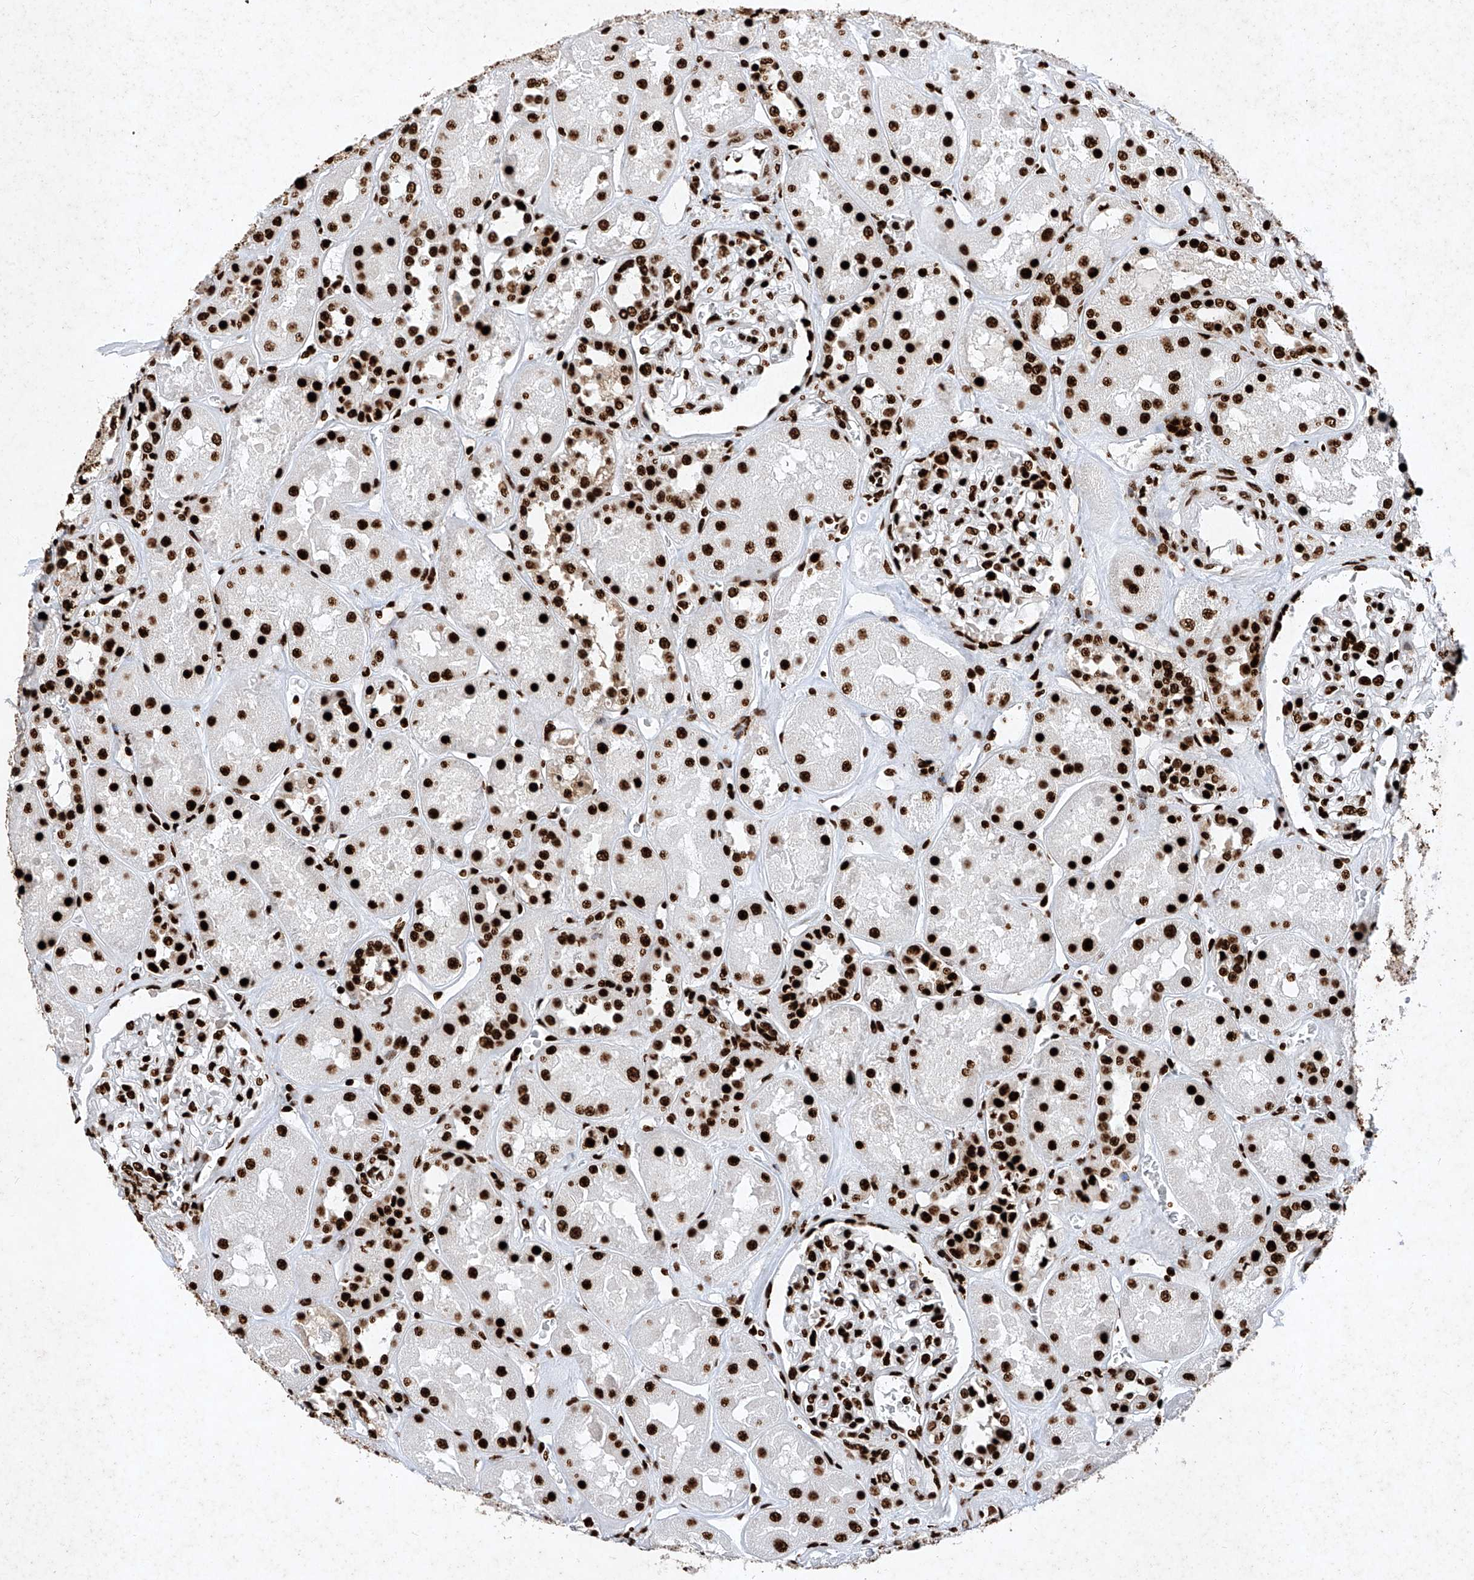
{"staining": {"intensity": "strong", "quantity": ">75%", "location": "nuclear"}, "tissue": "kidney", "cell_type": "Cells in glomeruli", "image_type": "normal", "snomed": [{"axis": "morphology", "description": "Normal tissue, NOS"}, {"axis": "topography", "description": "Kidney"}], "caption": "Protein expression analysis of benign kidney exhibits strong nuclear staining in approximately >75% of cells in glomeruli. Immunohistochemistry stains the protein of interest in brown and the nuclei are stained blue.", "gene": "SRSF6", "patient": {"sex": "male", "age": 70}}